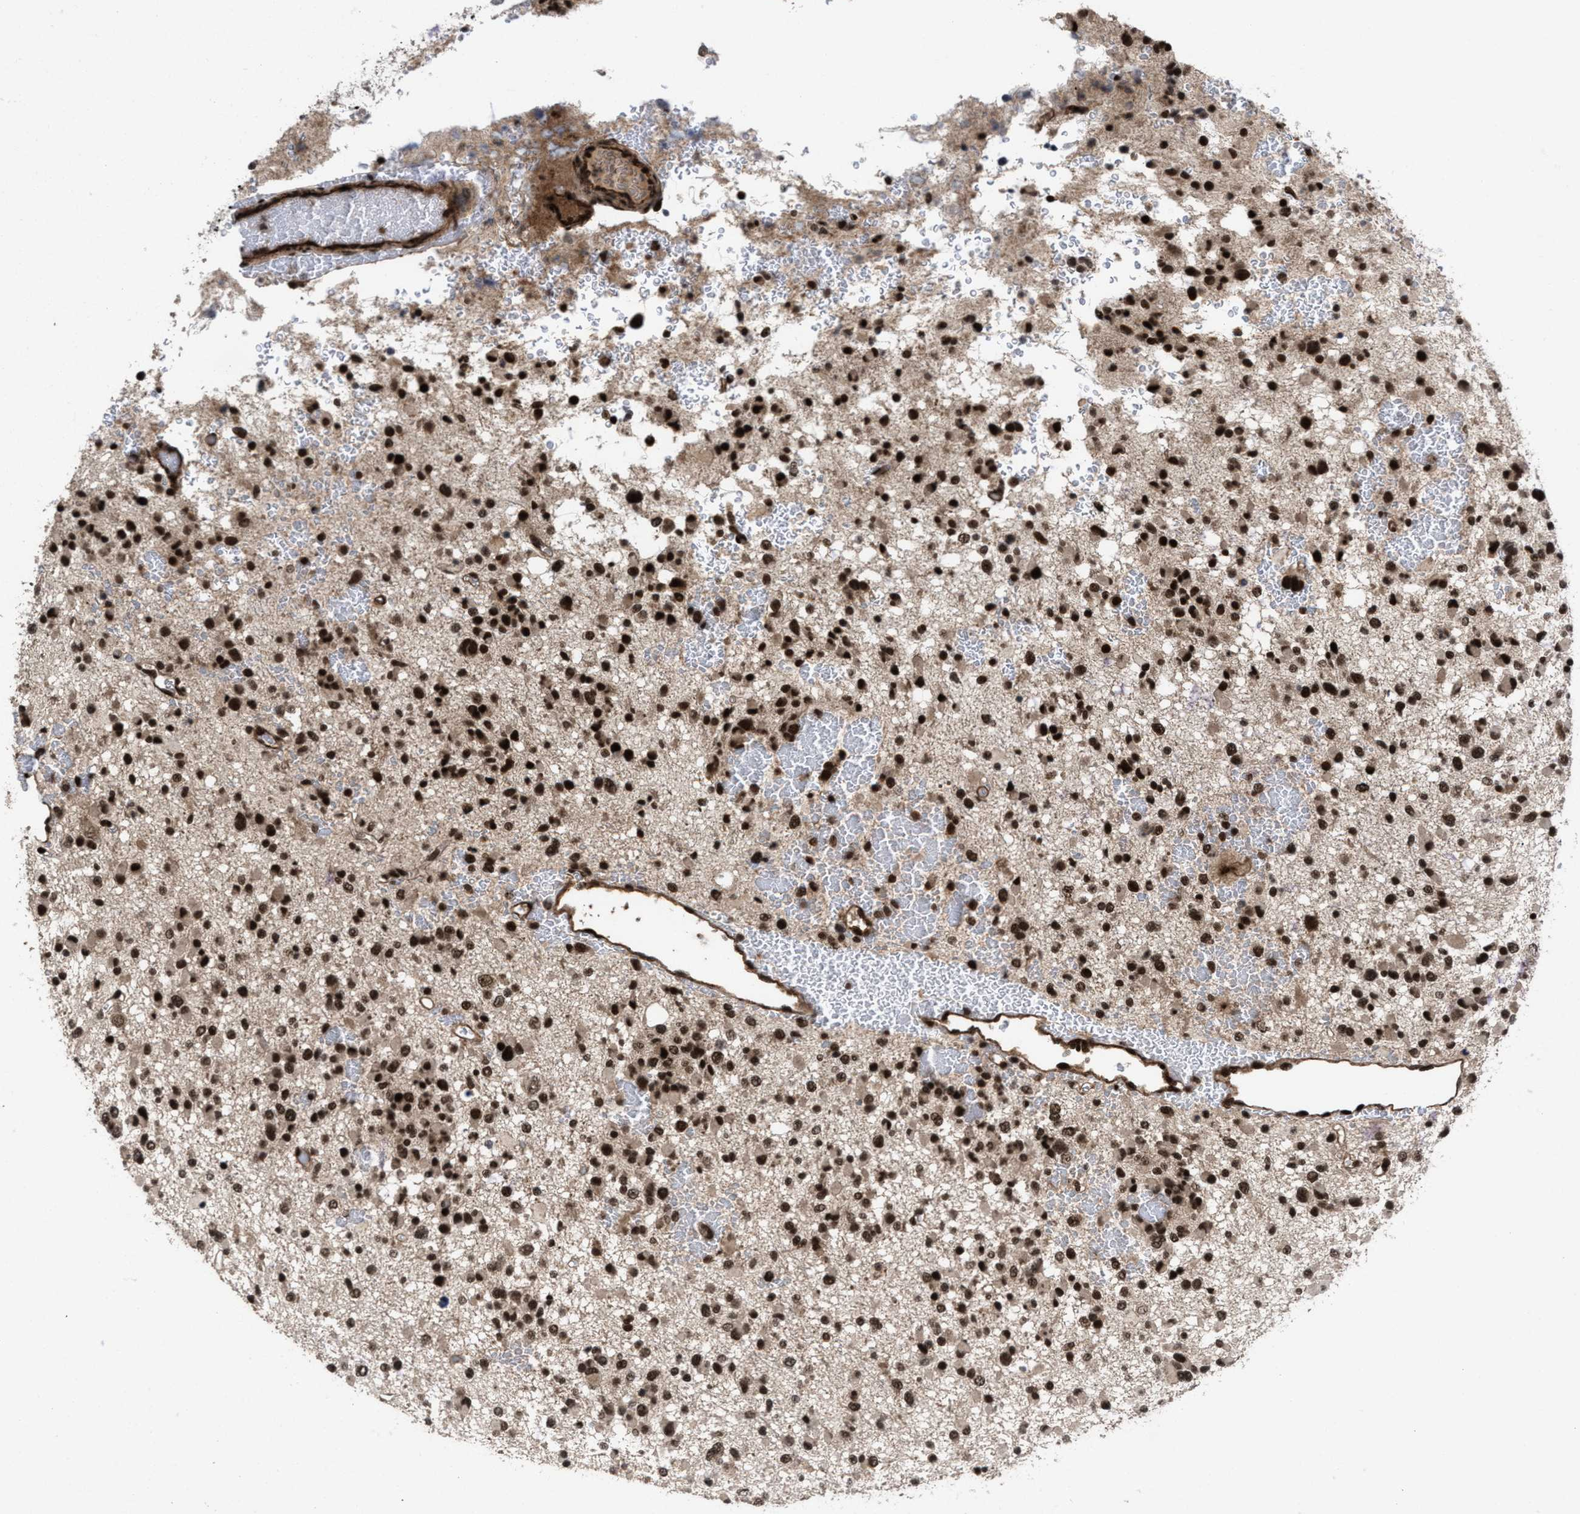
{"staining": {"intensity": "strong", "quantity": ">75%", "location": "nuclear"}, "tissue": "glioma", "cell_type": "Tumor cells", "image_type": "cancer", "snomed": [{"axis": "morphology", "description": "Glioma, malignant, Low grade"}, {"axis": "topography", "description": "Brain"}], "caption": "Tumor cells display high levels of strong nuclear positivity in approximately >75% of cells in low-grade glioma (malignant).", "gene": "WIZ", "patient": {"sex": "female", "age": 22}}